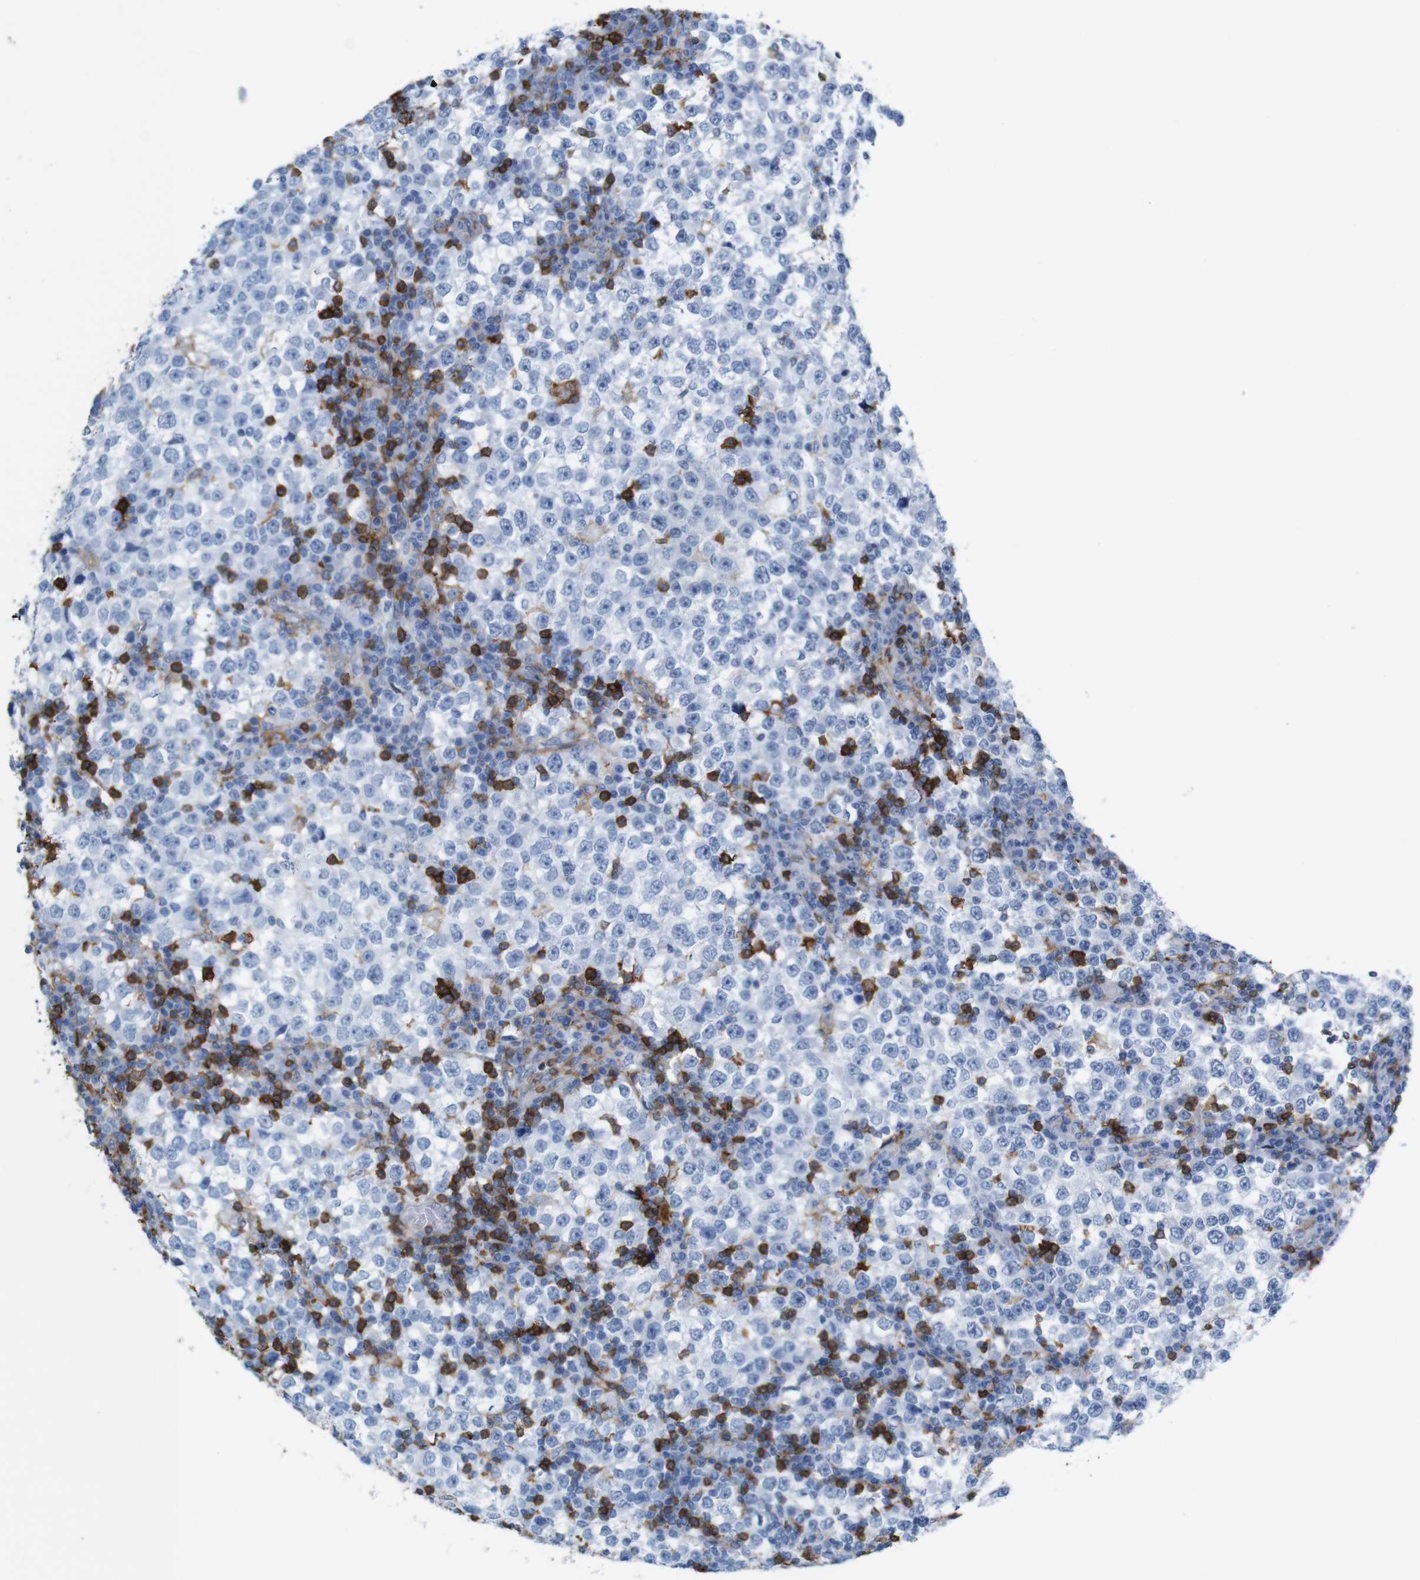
{"staining": {"intensity": "negative", "quantity": "none", "location": "none"}, "tissue": "testis cancer", "cell_type": "Tumor cells", "image_type": "cancer", "snomed": [{"axis": "morphology", "description": "Seminoma, NOS"}, {"axis": "topography", "description": "Testis"}], "caption": "There is no significant positivity in tumor cells of seminoma (testis).", "gene": "ANXA1", "patient": {"sex": "male", "age": 65}}